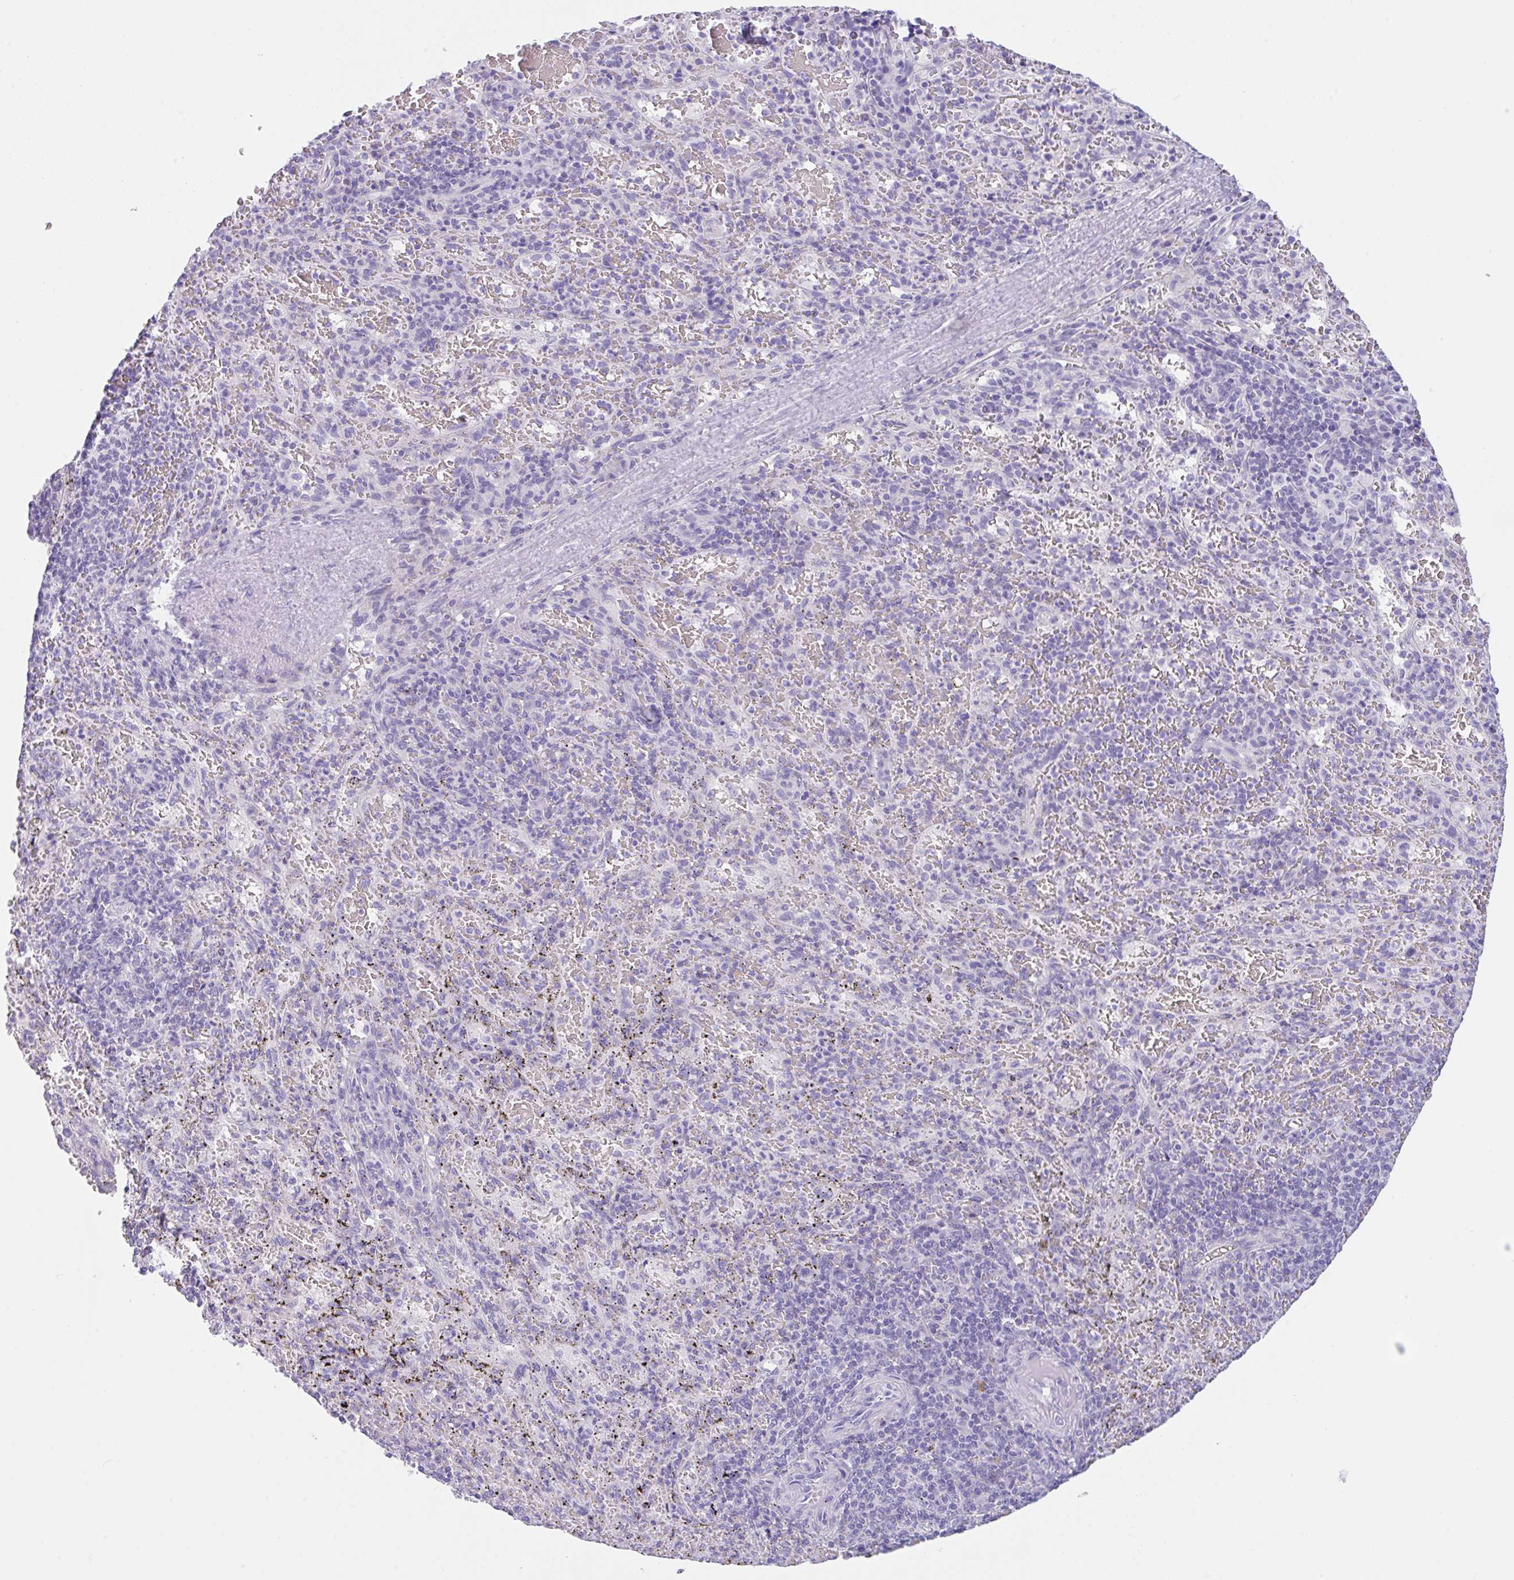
{"staining": {"intensity": "negative", "quantity": "none", "location": "none"}, "tissue": "spleen", "cell_type": "Cells in red pulp", "image_type": "normal", "snomed": [{"axis": "morphology", "description": "Normal tissue, NOS"}, {"axis": "topography", "description": "Spleen"}], "caption": "Immunohistochemical staining of benign spleen demonstrates no significant staining in cells in red pulp.", "gene": "TRAF4", "patient": {"sex": "male", "age": 57}}